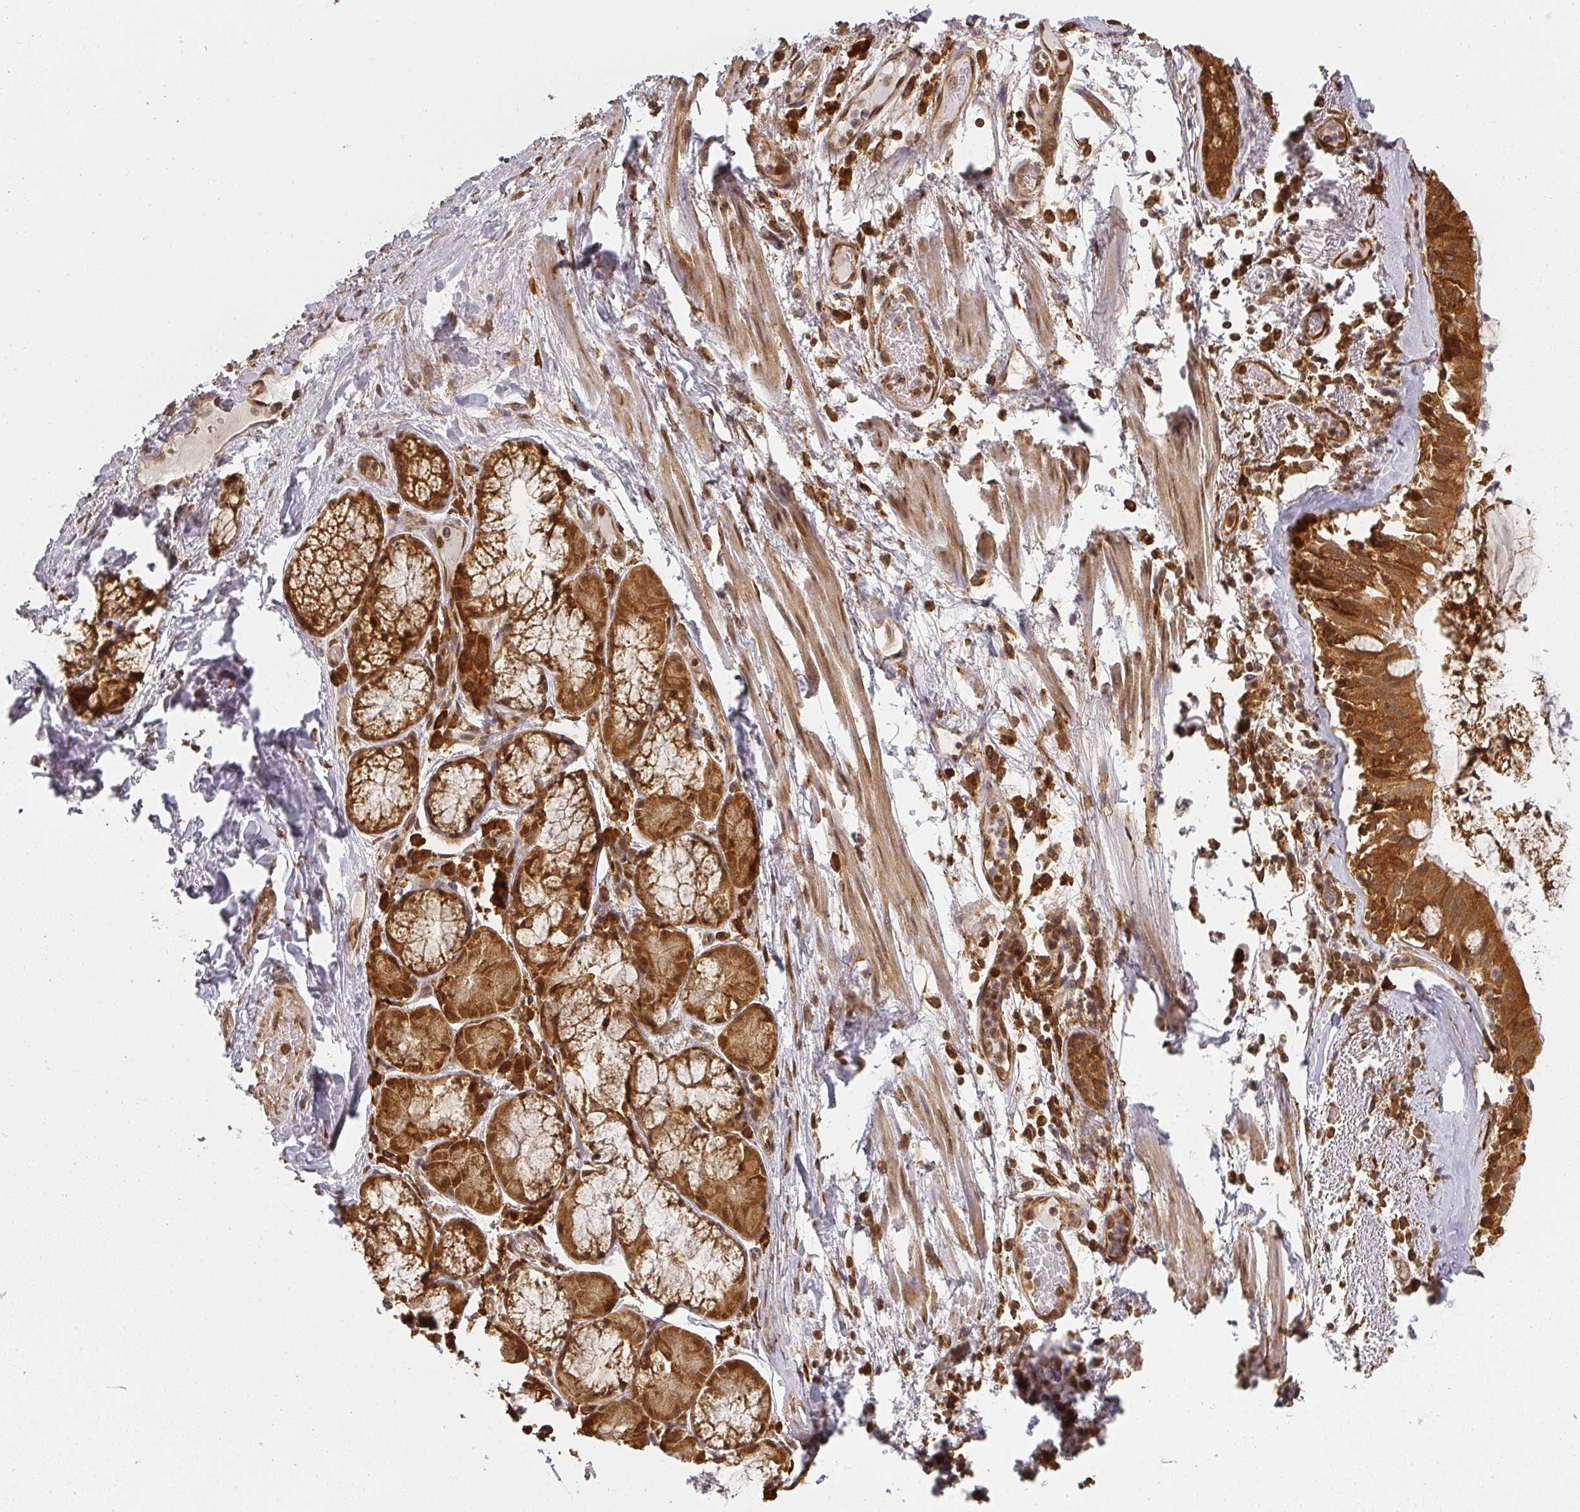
{"staining": {"intensity": "strong", "quantity": ">75%", "location": "cytoplasmic/membranous"}, "tissue": "bronchus", "cell_type": "Respiratory epithelial cells", "image_type": "normal", "snomed": [{"axis": "morphology", "description": "Normal tissue, NOS"}, {"axis": "topography", "description": "Cartilage tissue"}, {"axis": "topography", "description": "Bronchus"}], "caption": "There is high levels of strong cytoplasmic/membranous positivity in respiratory epithelial cells of normal bronchus, as demonstrated by immunohistochemical staining (brown color).", "gene": "PPP6R3", "patient": {"sex": "male", "age": 63}}